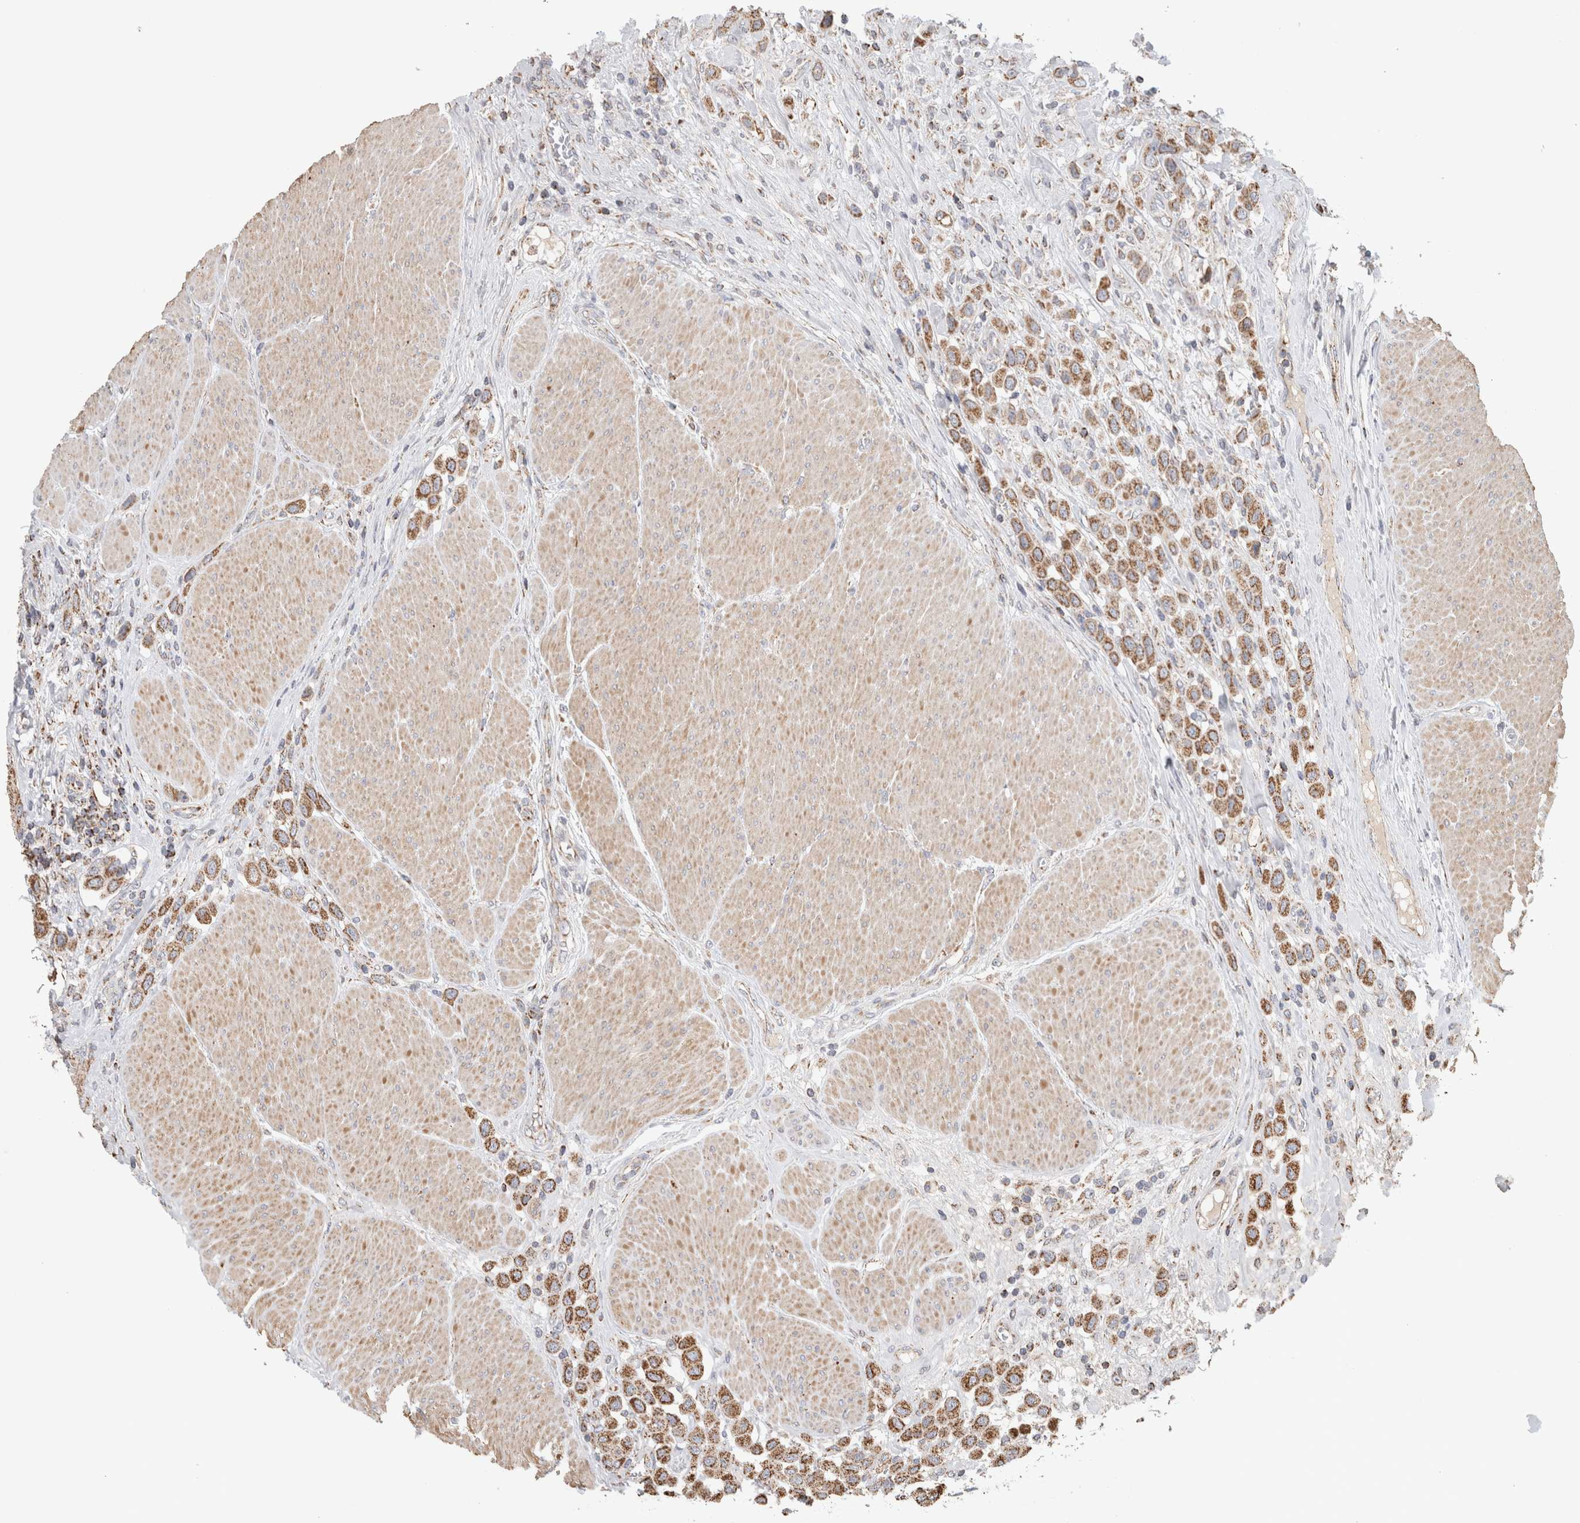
{"staining": {"intensity": "moderate", "quantity": ">75%", "location": "cytoplasmic/membranous"}, "tissue": "urothelial cancer", "cell_type": "Tumor cells", "image_type": "cancer", "snomed": [{"axis": "morphology", "description": "Urothelial carcinoma, High grade"}, {"axis": "topography", "description": "Urinary bladder"}], "caption": "Tumor cells demonstrate medium levels of moderate cytoplasmic/membranous expression in about >75% of cells in urothelial cancer.", "gene": "ST8SIA1", "patient": {"sex": "male", "age": 50}}